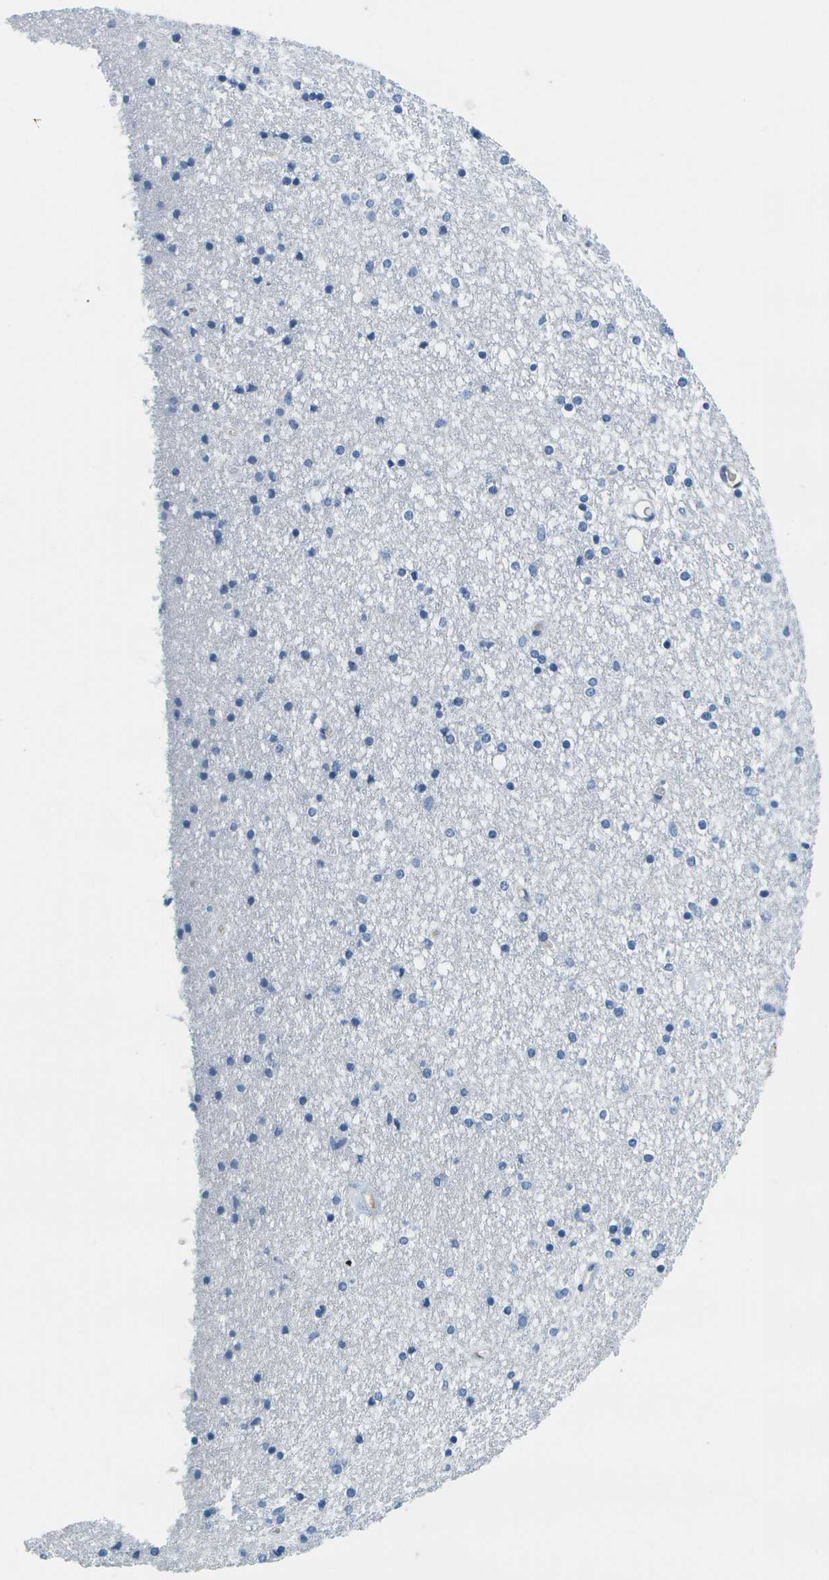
{"staining": {"intensity": "negative", "quantity": "none", "location": "none"}, "tissue": "caudate", "cell_type": "Glial cells", "image_type": "normal", "snomed": [{"axis": "morphology", "description": "Normal tissue, NOS"}, {"axis": "topography", "description": "Lateral ventricle wall"}], "caption": "Human caudate stained for a protein using immunohistochemistry (IHC) shows no positivity in glial cells.", "gene": "SERPINA1", "patient": {"sex": "female", "age": 54}}